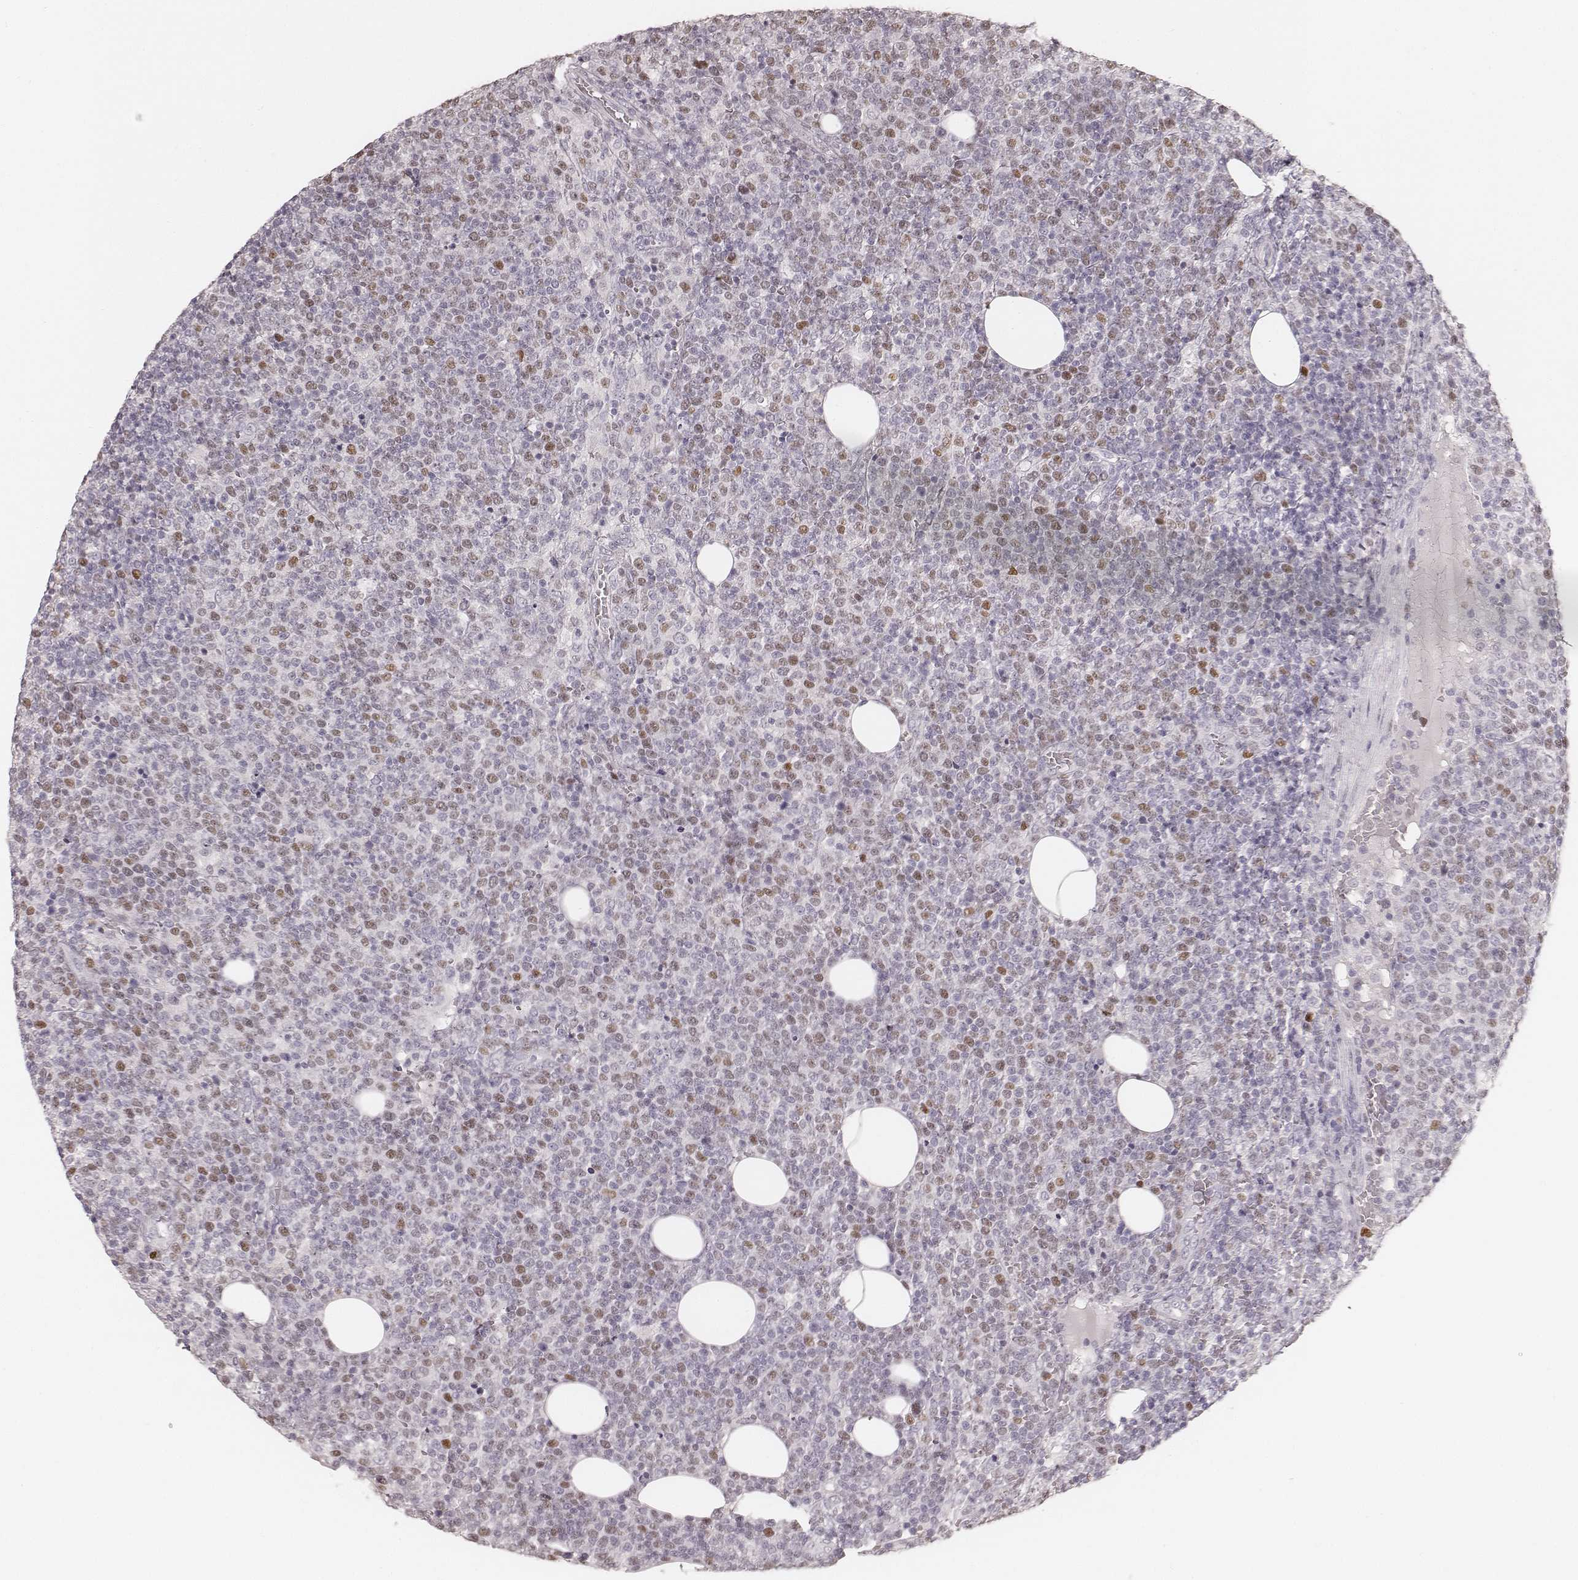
{"staining": {"intensity": "weak", "quantity": "25%-75%", "location": "nuclear"}, "tissue": "lymphoma", "cell_type": "Tumor cells", "image_type": "cancer", "snomed": [{"axis": "morphology", "description": "Malignant lymphoma, non-Hodgkin's type, High grade"}, {"axis": "topography", "description": "Lymph node"}], "caption": "Malignant lymphoma, non-Hodgkin's type (high-grade) stained for a protein demonstrates weak nuclear positivity in tumor cells.", "gene": "TEX37", "patient": {"sex": "male", "age": 61}}